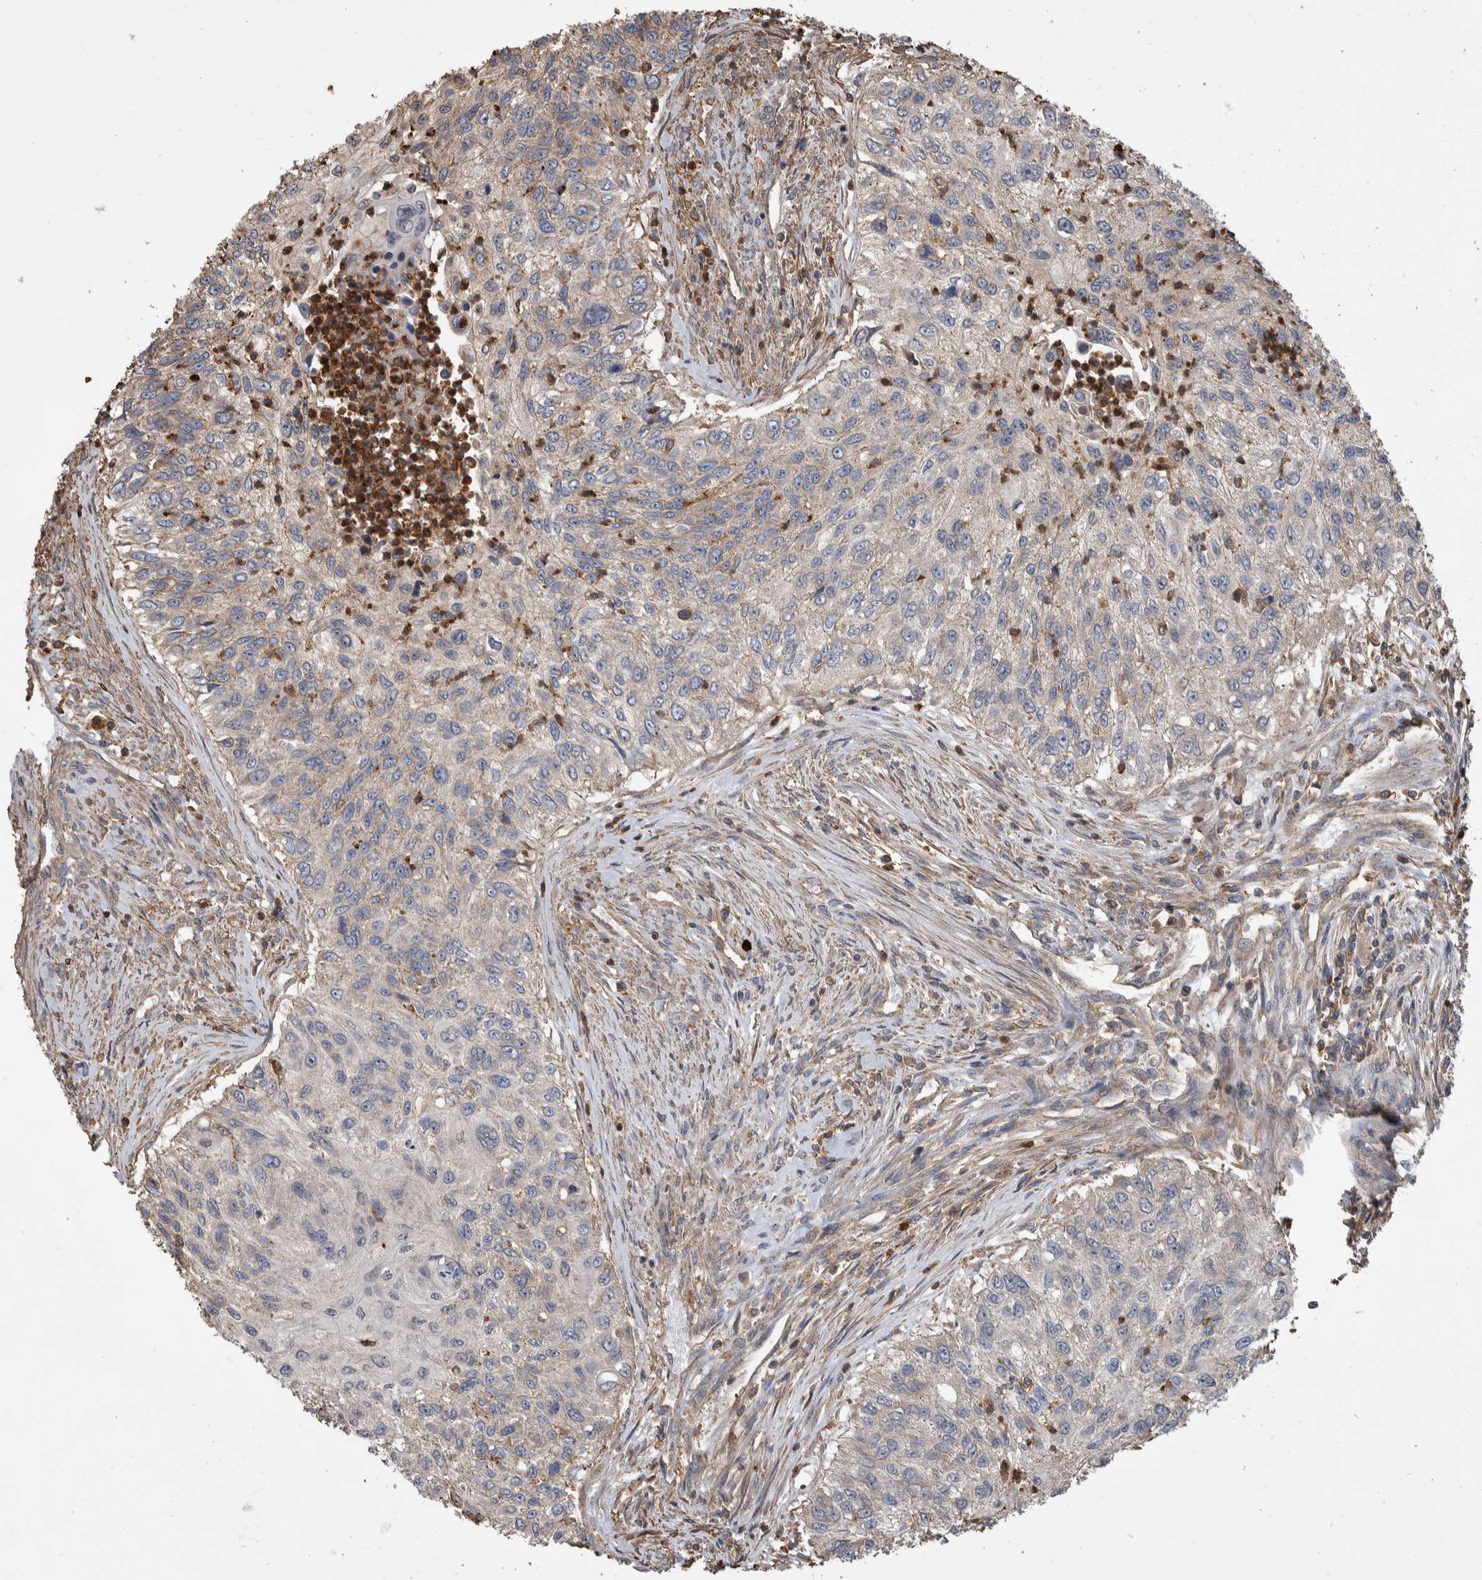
{"staining": {"intensity": "negative", "quantity": "none", "location": "none"}, "tissue": "urothelial cancer", "cell_type": "Tumor cells", "image_type": "cancer", "snomed": [{"axis": "morphology", "description": "Urothelial carcinoma, High grade"}, {"axis": "topography", "description": "Urinary bladder"}], "caption": "Tumor cells are negative for protein expression in human urothelial carcinoma (high-grade).", "gene": "SDCBP", "patient": {"sex": "female", "age": 60}}